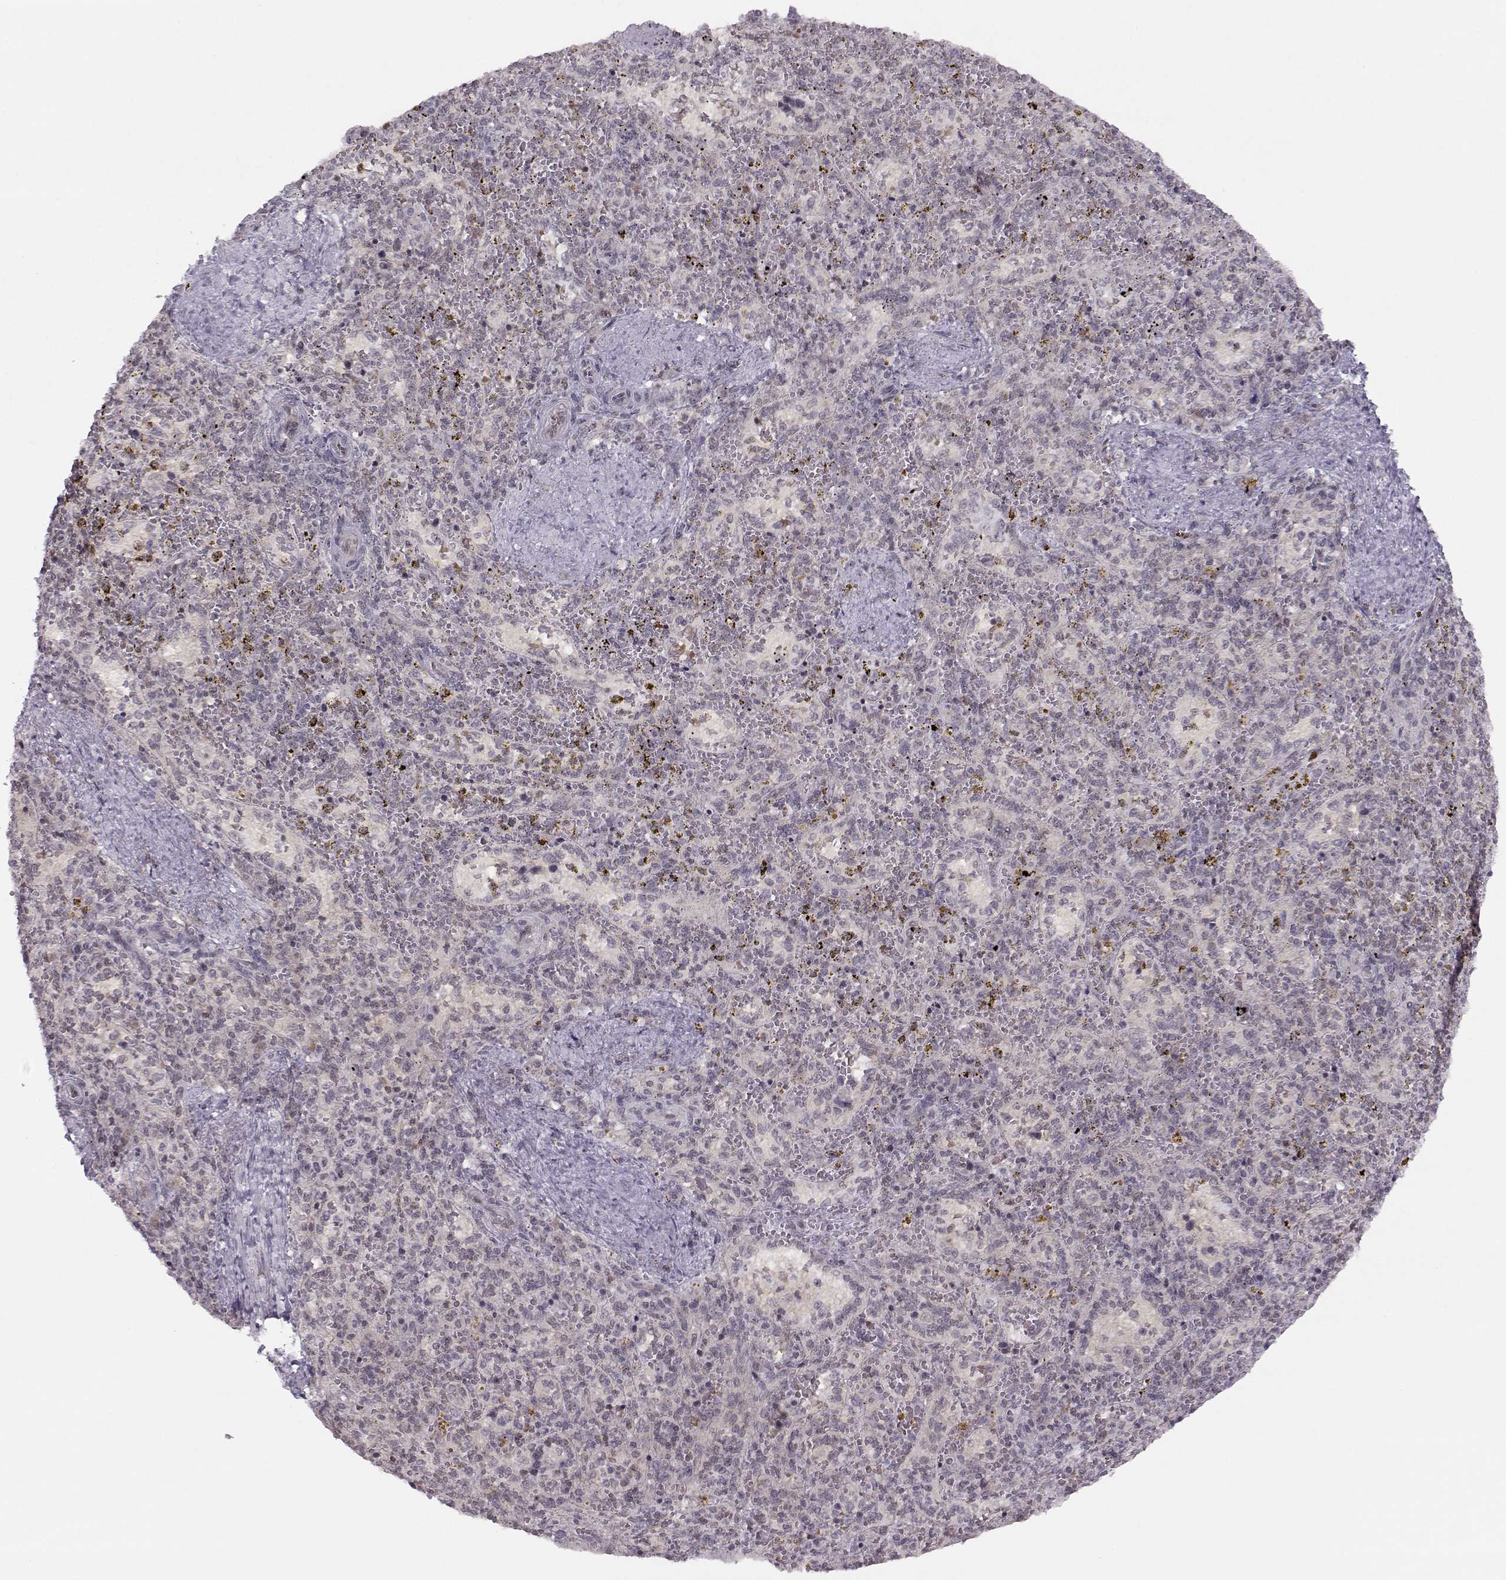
{"staining": {"intensity": "negative", "quantity": "none", "location": "none"}, "tissue": "spleen", "cell_type": "Cells in red pulp", "image_type": "normal", "snomed": [{"axis": "morphology", "description": "Normal tissue, NOS"}, {"axis": "topography", "description": "Spleen"}], "caption": "High power microscopy image of an immunohistochemistry image of unremarkable spleen, revealing no significant expression in cells in red pulp. (DAB immunohistochemistry (IHC) with hematoxylin counter stain).", "gene": "KIF13B", "patient": {"sex": "female", "age": 50}}